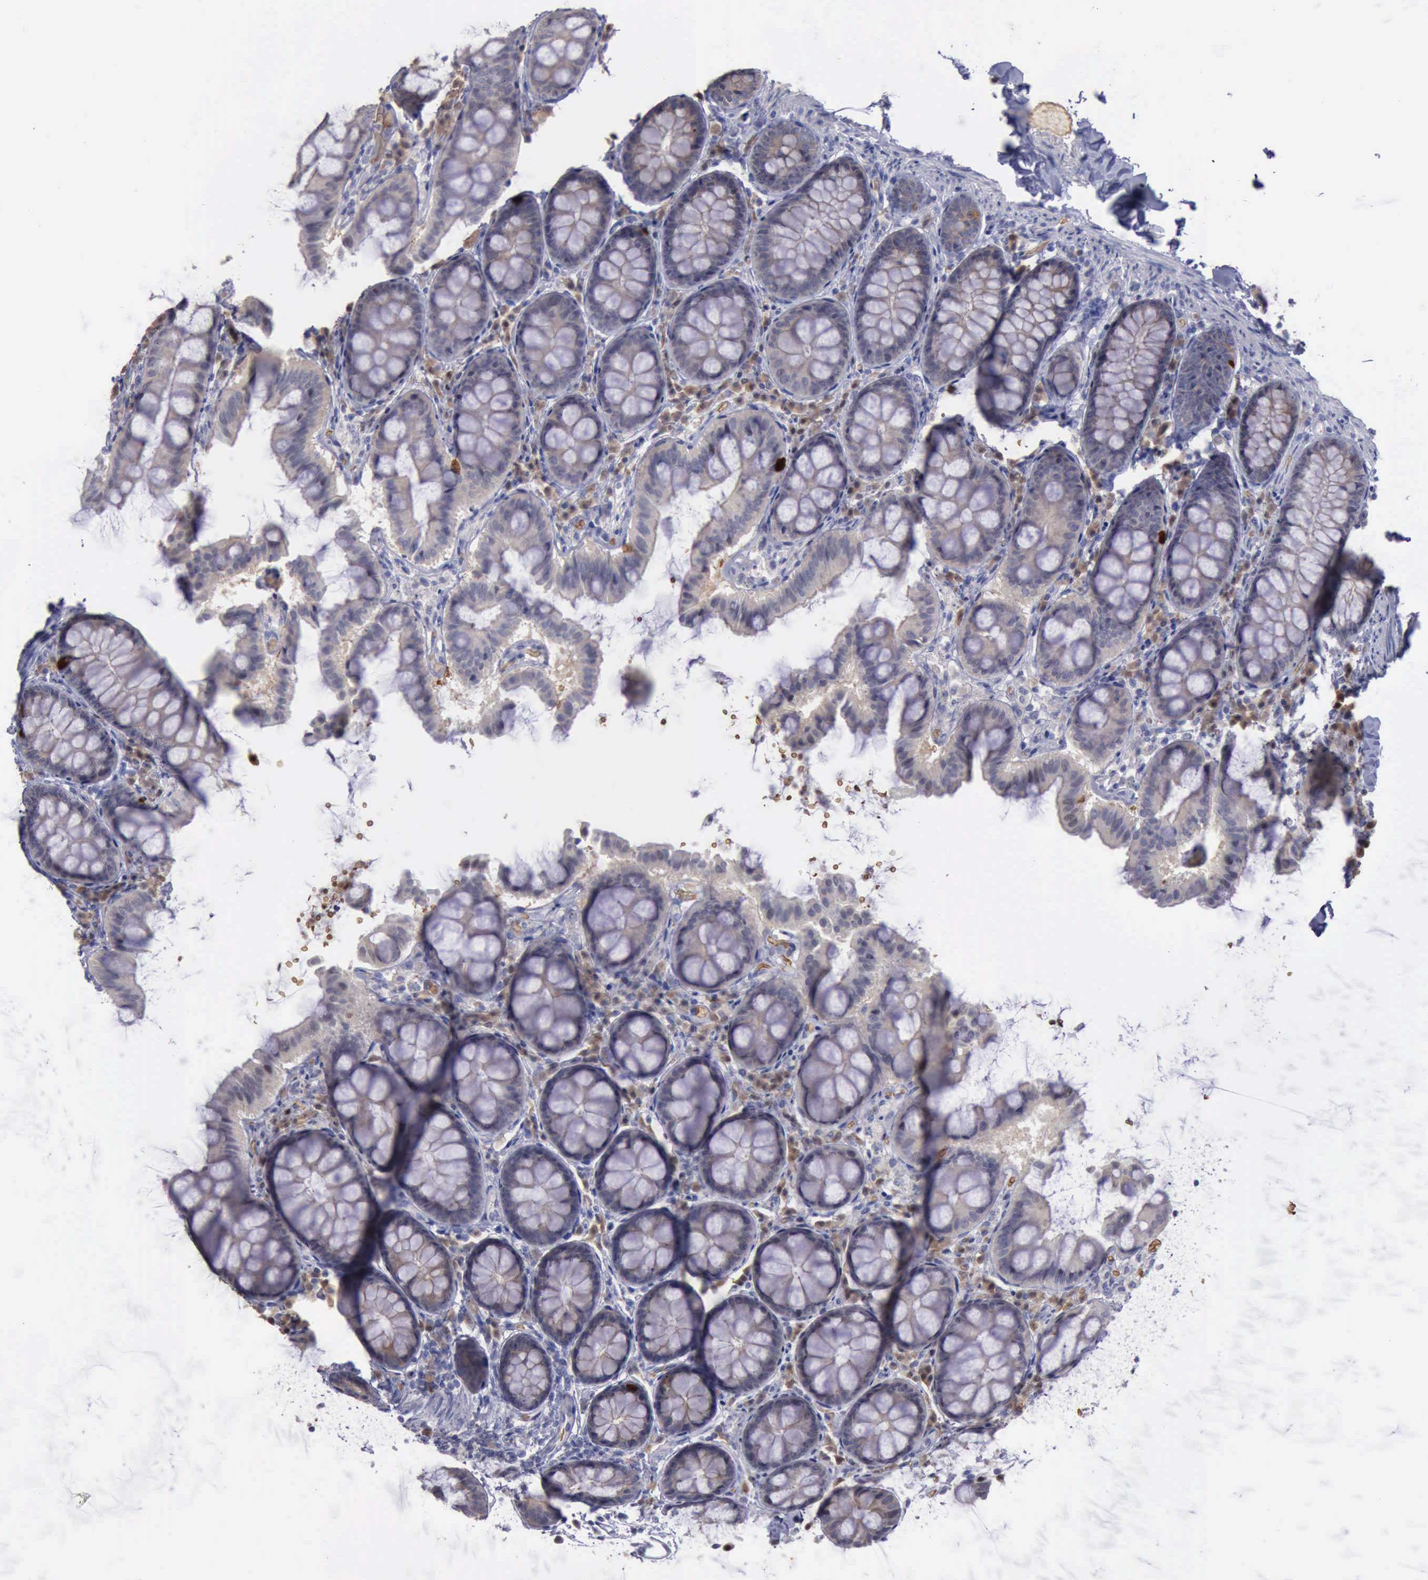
{"staining": {"intensity": "negative", "quantity": "none", "location": "none"}, "tissue": "colon", "cell_type": "Endothelial cells", "image_type": "normal", "snomed": [{"axis": "morphology", "description": "Normal tissue, NOS"}, {"axis": "topography", "description": "Colon"}], "caption": "Colon was stained to show a protein in brown. There is no significant expression in endothelial cells.", "gene": "CEP128", "patient": {"sex": "female", "age": 61}}